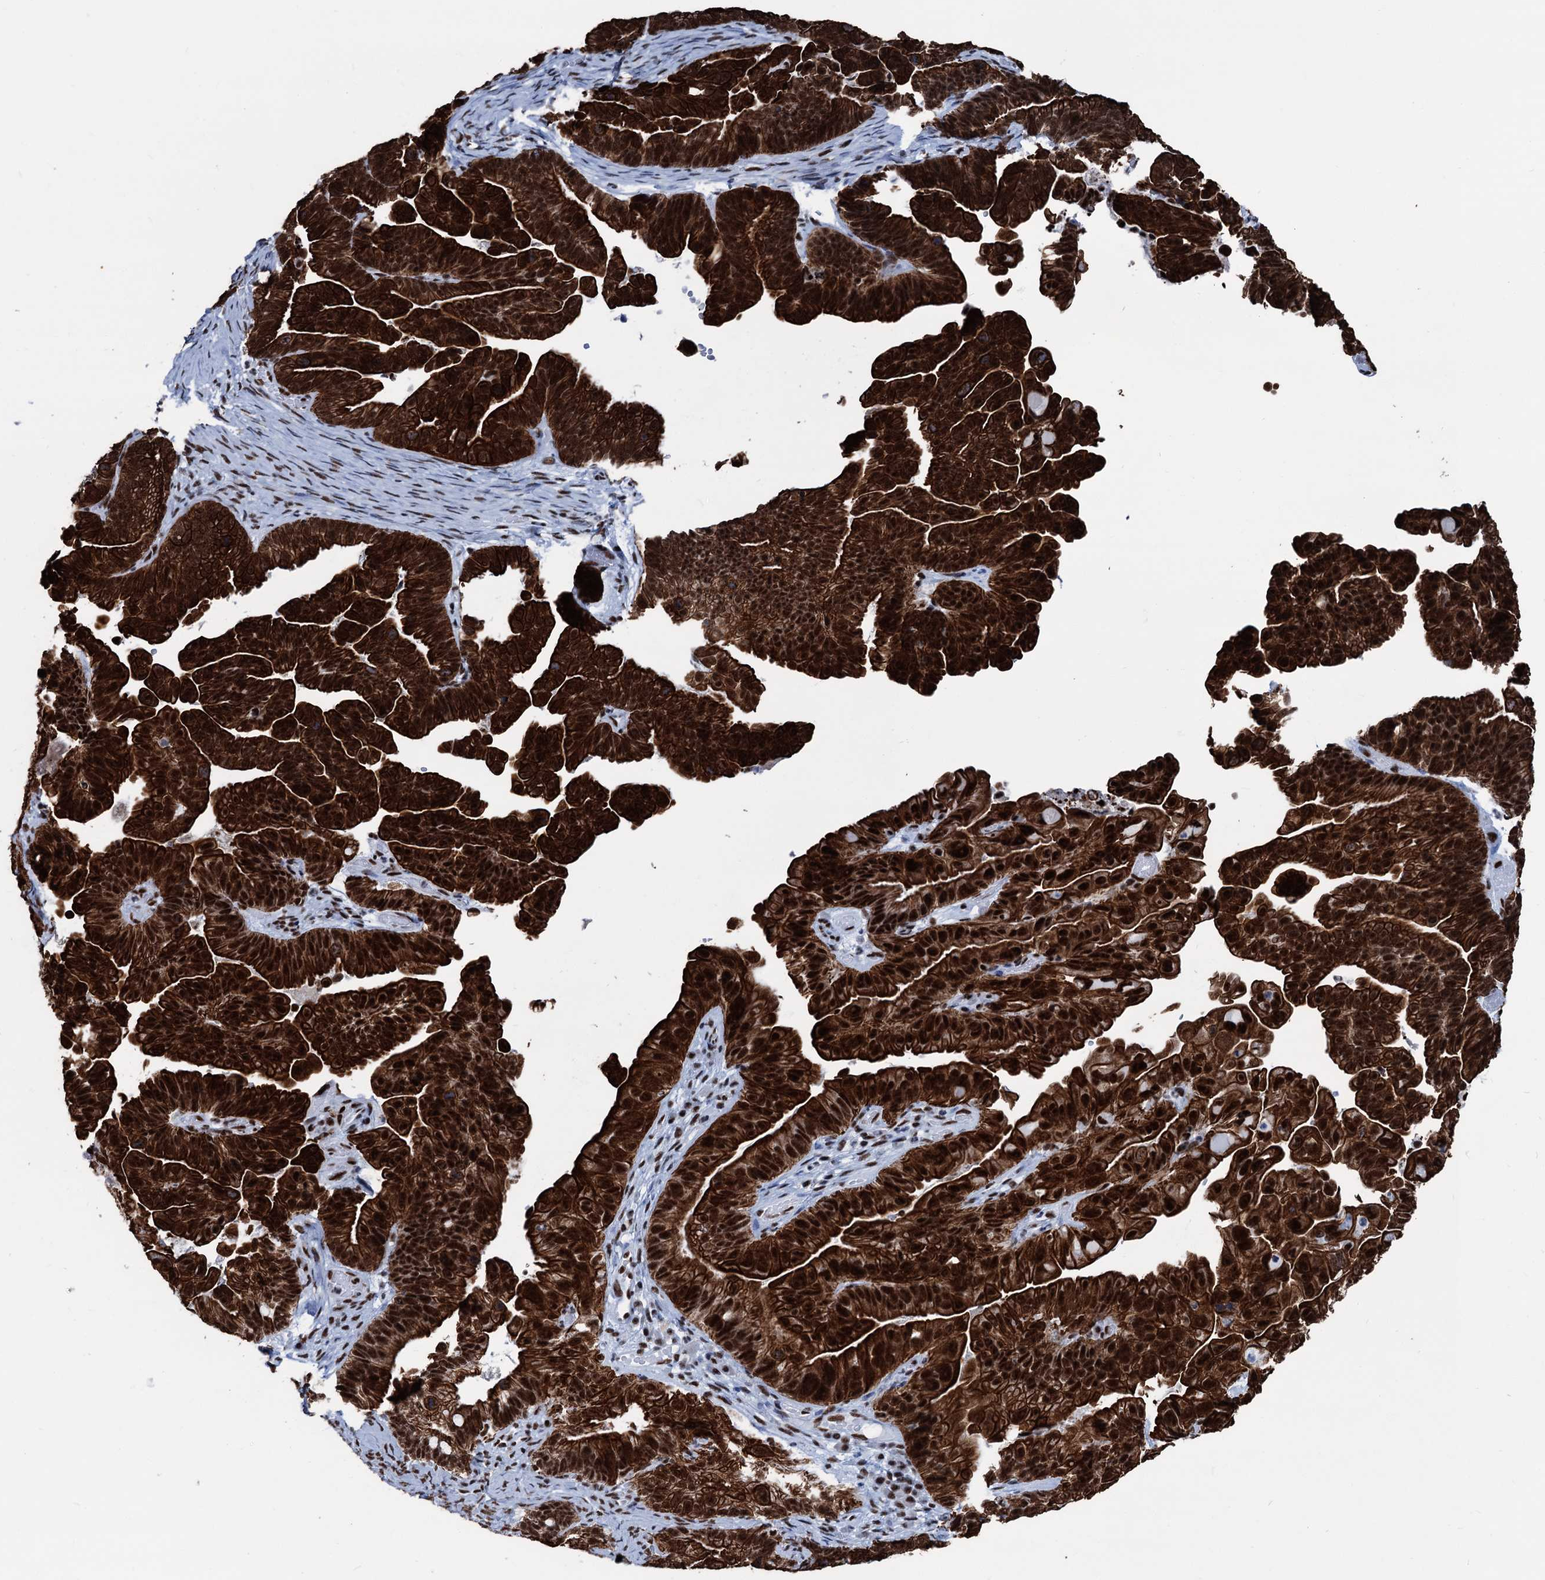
{"staining": {"intensity": "strong", "quantity": ">75%", "location": "cytoplasmic/membranous,nuclear"}, "tissue": "ovarian cancer", "cell_type": "Tumor cells", "image_type": "cancer", "snomed": [{"axis": "morphology", "description": "Cystadenocarcinoma, serous, NOS"}, {"axis": "topography", "description": "Ovary"}], "caption": "Immunohistochemistry histopathology image of ovarian cancer (serous cystadenocarcinoma) stained for a protein (brown), which exhibits high levels of strong cytoplasmic/membranous and nuclear positivity in about >75% of tumor cells.", "gene": "DDX23", "patient": {"sex": "female", "age": 56}}